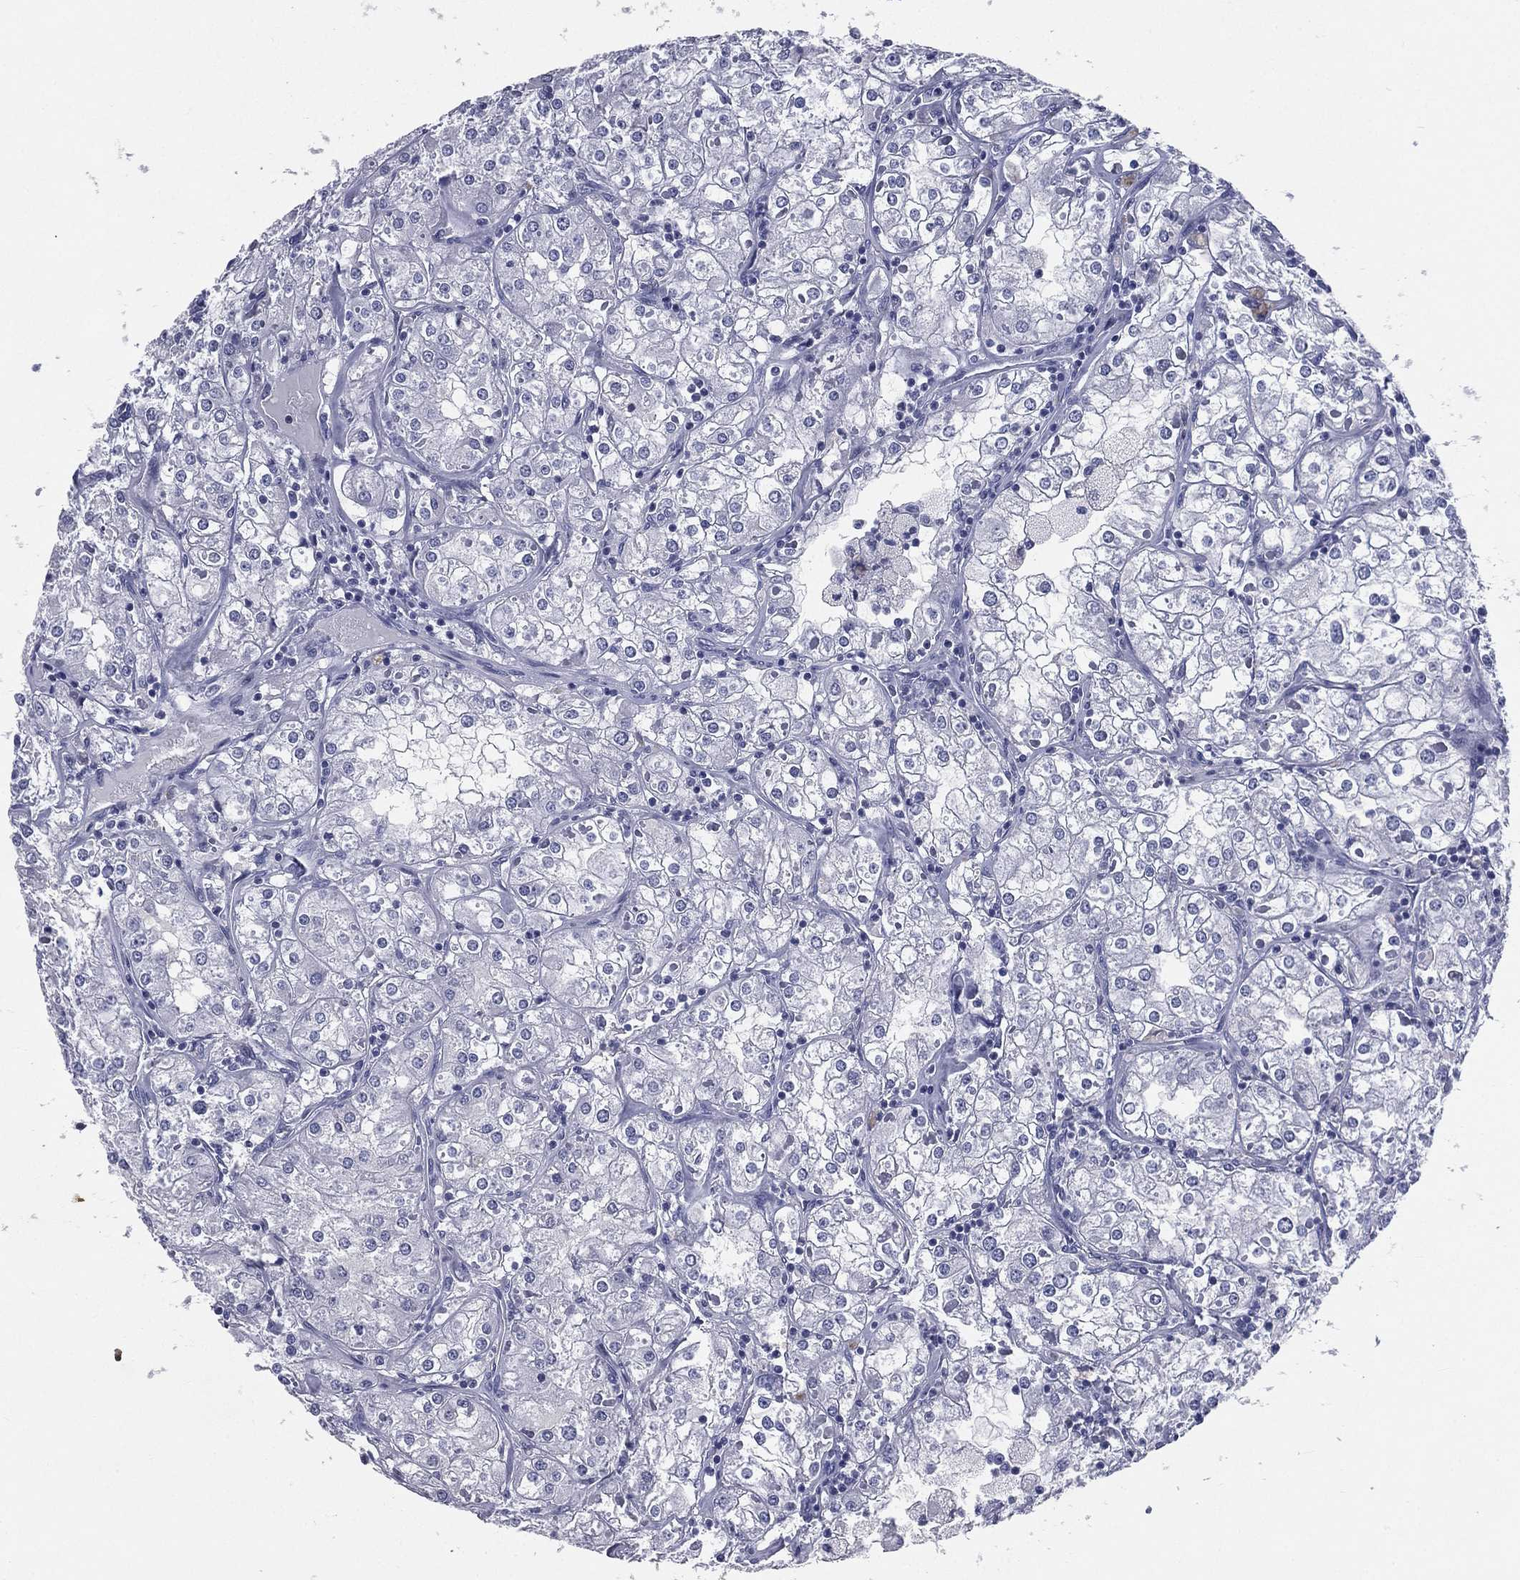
{"staining": {"intensity": "negative", "quantity": "none", "location": "none"}, "tissue": "renal cancer", "cell_type": "Tumor cells", "image_type": "cancer", "snomed": [{"axis": "morphology", "description": "Adenocarcinoma, NOS"}, {"axis": "topography", "description": "Kidney"}], "caption": "This is an immunohistochemistry micrograph of human renal cancer (adenocarcinoma). There is no positivity in tumor cells.", "gene": "IFT27", "patient": {"sex": "male", "age": 77}}